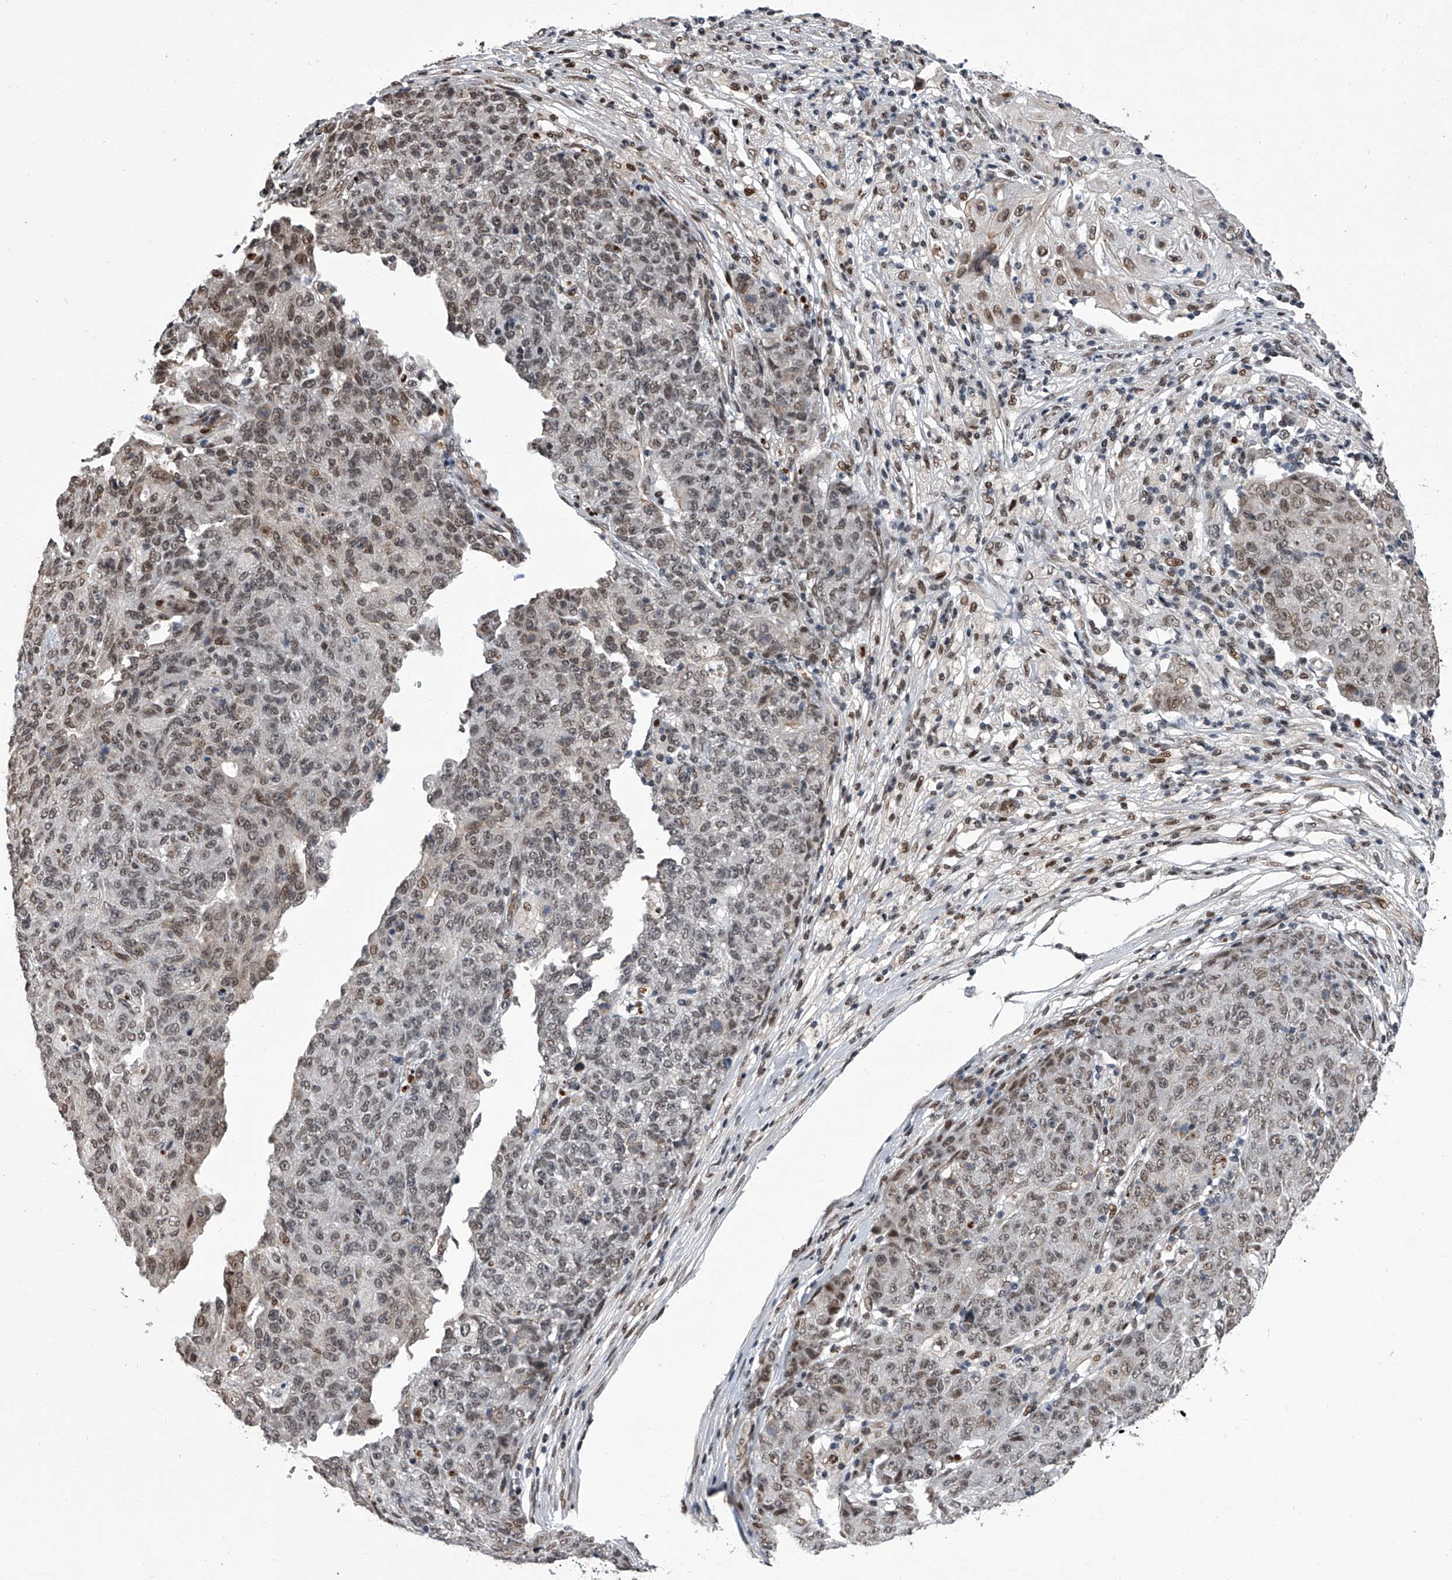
{"staining": {"intensity": "moderate", "quantity": "<25%", "location": "cytoplasmic/membranous,nuclear"}, "tissue": "ovarian cancer", "cell_type": "Tumor cells", "image_type": "cancer", "snomed": [{"axis": "morphology", "description": "Carcinoma, endometroid"}, {"axis": "topography", "description": "Ovary"}], "caption": "High-magnification brightfield microscopy of ovarian cancer stained with DAB (3,3'-diaminobenzidine) (brown) and counterstained with hematoxylin (blue). tumor cells exhibit moderate cytoplasmic/membranous and nuclear staining is seen in approximately<25% of cells.", "gene": "ZNF426", "patient": {"sex": "female", "age": 42}}